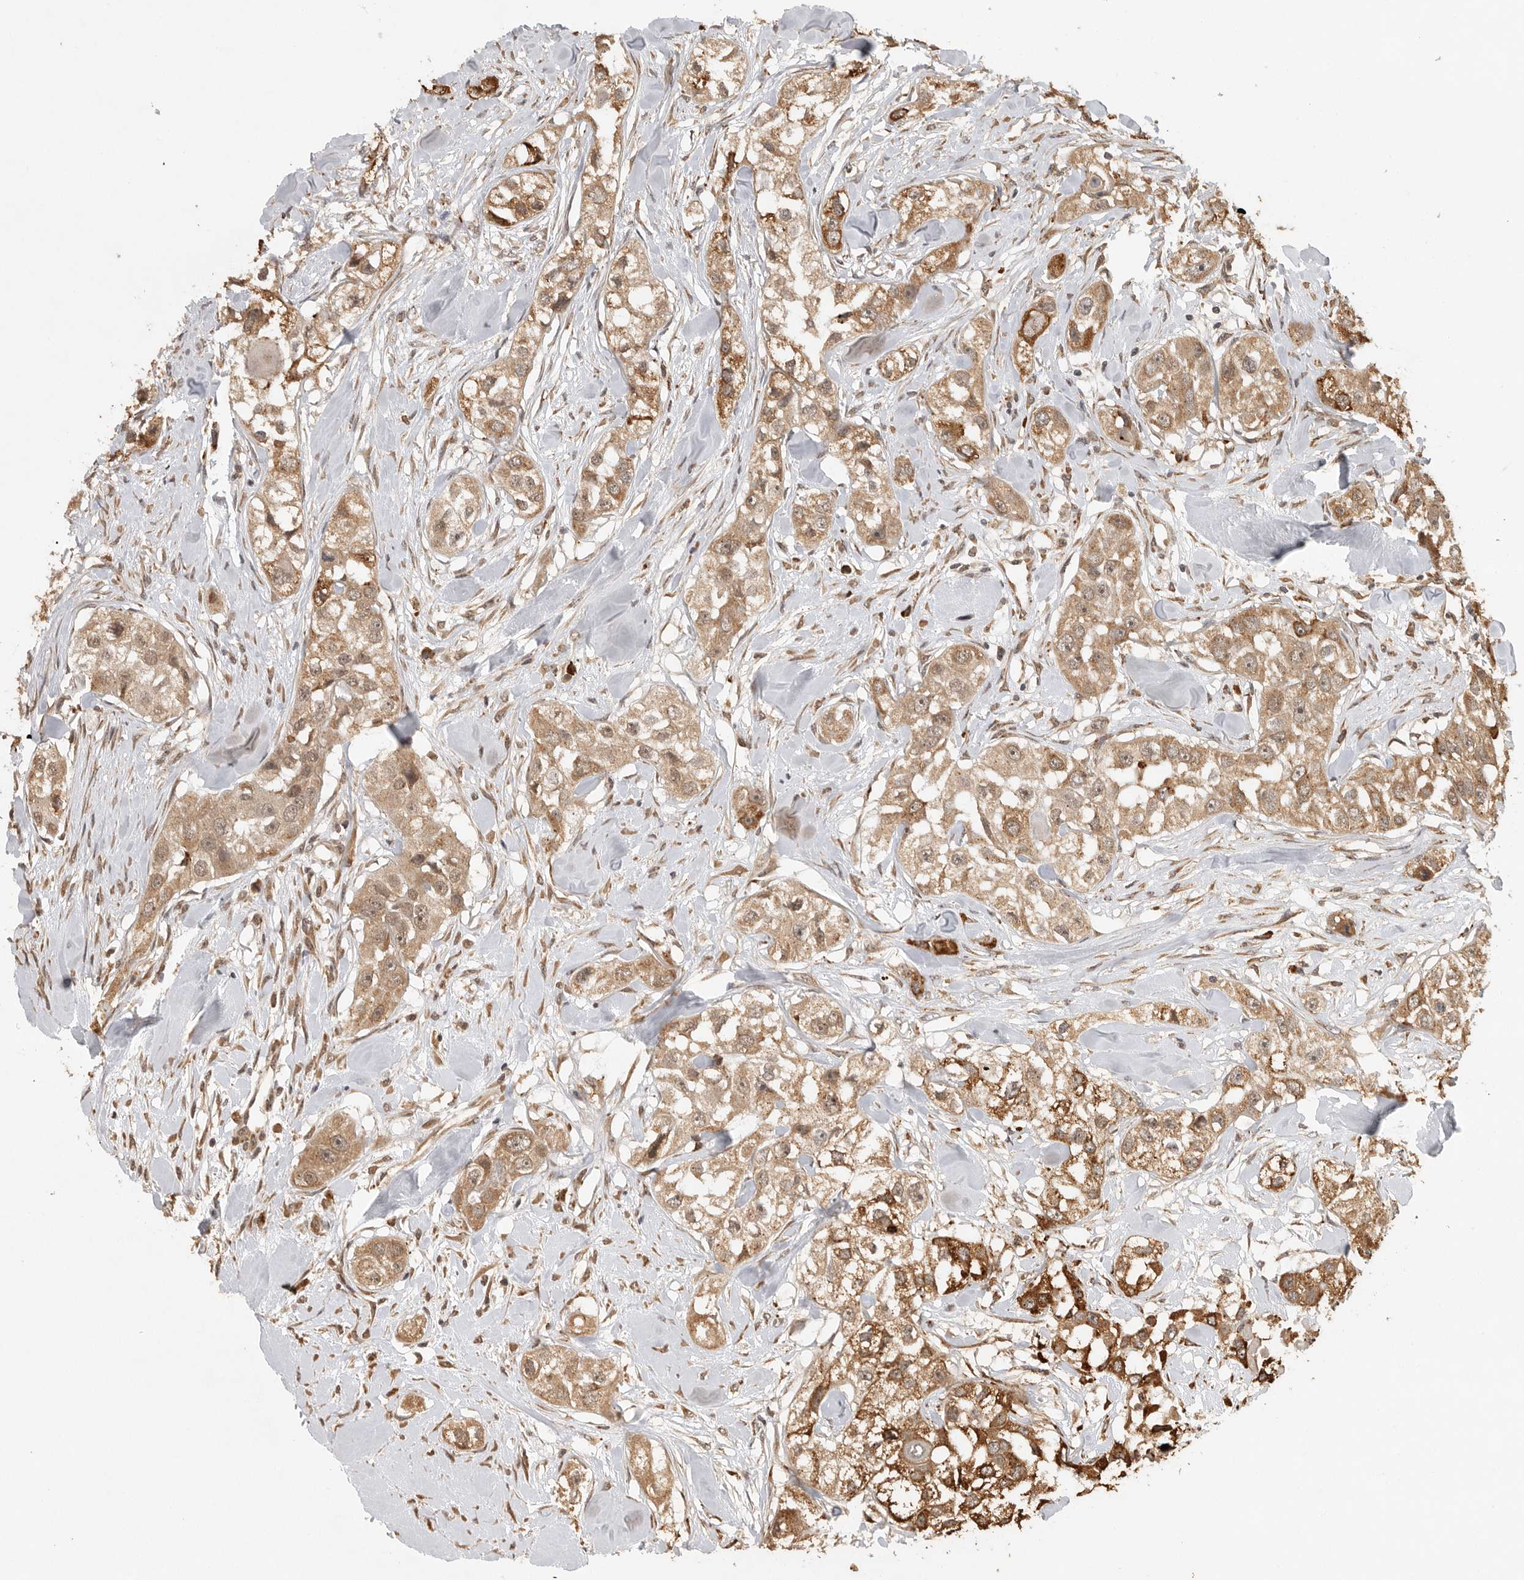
{"staining": {"intensity": "moderate", "quantity": ">75%", "location": "cytoplasmic/membranous"}, "tissue": "head and neck cancer", "cell_type": "Tumor cells", "image_type": "cancer", "snomed": [{"axis": "morphology", "description": "Normal tissue, NOS"}, {"axis": "morphology", "description": "Squamous cell carcinoma, NOS"}, {"axis": "topography", "description": "Skeletal muscle"}, {"axis": "topography", "description": "Head-Neck"}], "caption": "Moderate cytoplasmic/membranous expression for a protein is seen in approximately >75% of tumor cells of head and neck cancer (squamous cell carcinoma) using immunohistochemistry (IHC).", "gene": "ZNF83", "patient": {"sex": "male", "age": 51}}